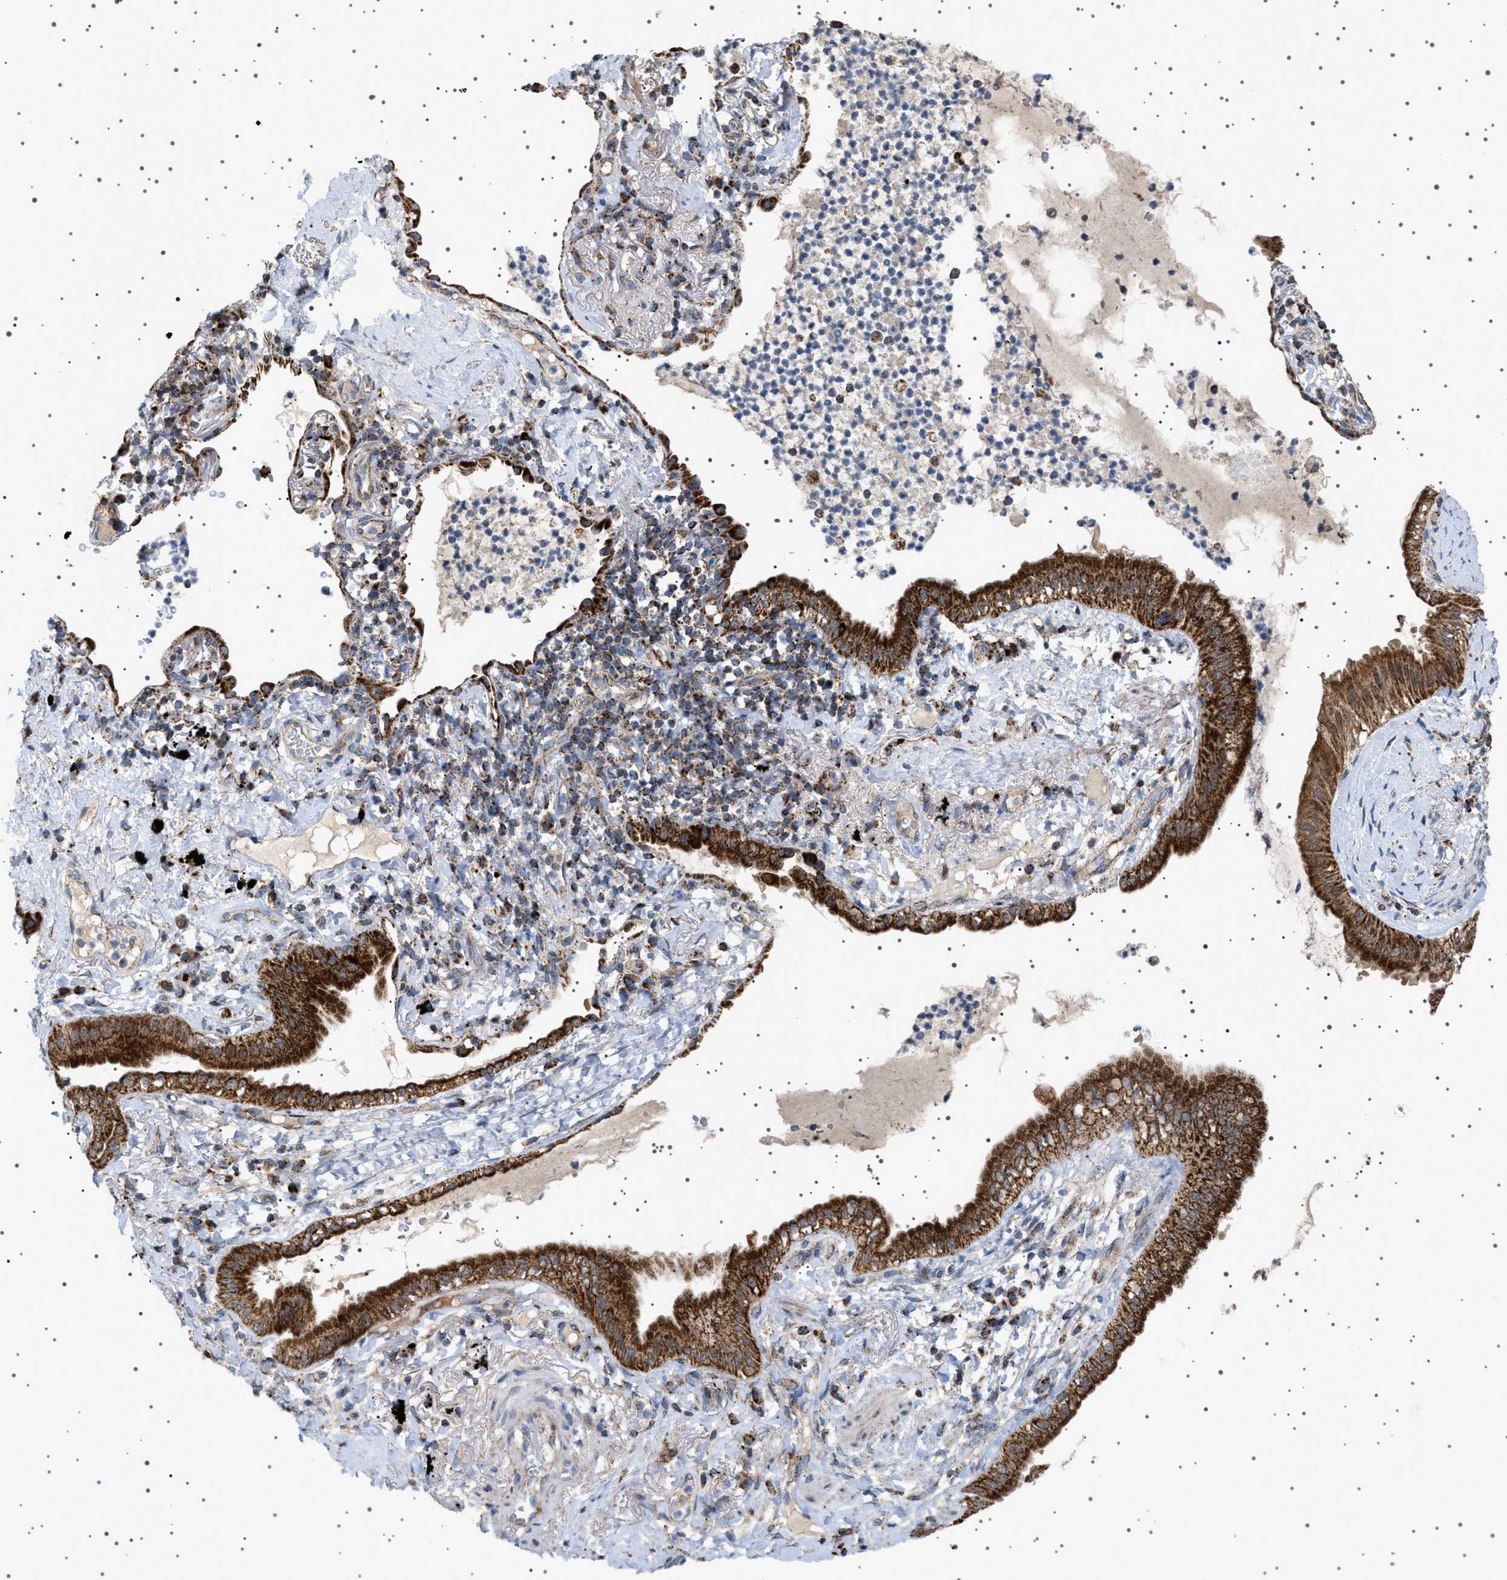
{"staining": {"intensity": "strong", "quantity": ">75%", "location": "cytoplasmic/membranous"}, "tissue": "lung cancer", "cell_type": "Tumor cells", "image_type": "cancer", "snomed": [{"axis": "morphology", "description": "Normal tissue, NOS"}, {"axis": "morphology", "description": "Adenocarcinoma, NOS"}, {"axis": "topography", "description": "Bronchus"}, {"axis": "topography", "description": "Lung"}], "caption": "Protein staining demonstrates strong cytoplasmic/membranous expression in approximately >75% of tumor cells in lung cancer.", "gene": "UBXN8", "patient": {"sex": "female", "age": 70}}